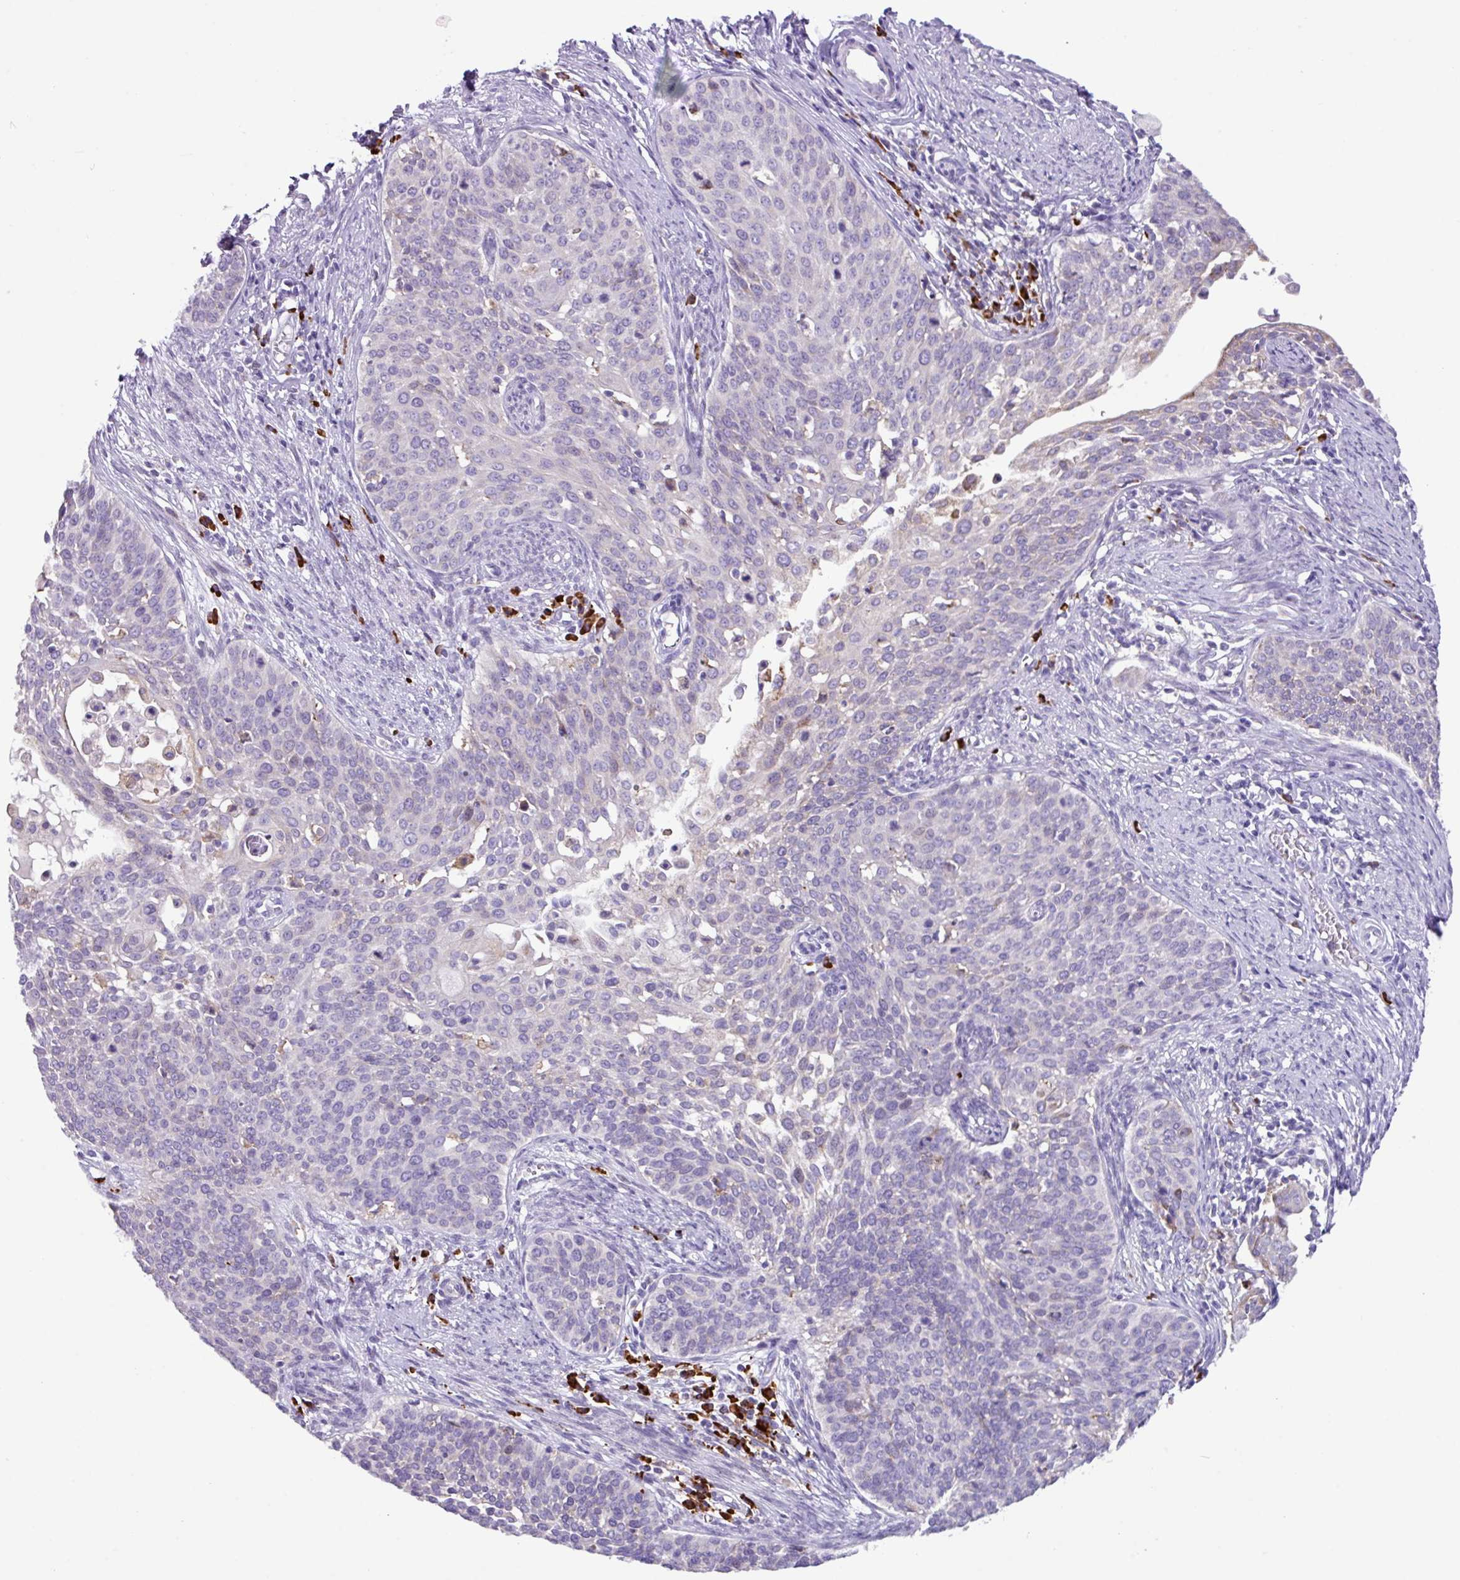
{"staining": {"intensity": "weak", "quantity": "<25%", "location": "cytoplasmic/membranous"}, "tissue": "cervical cancer", "cell_type": "Tumor cells", "image_type": "cancer", "snomed": [{"axis": "morphology", "description": "Squamous cell carcinoma, NOS"}, {"axis": "topography", "description": "Cervix"}], "caption": "This photomicrograph is of cervical squamous cell carcinoma stained with immunohistochemistry (IHC) to label a protein in brown with the nuclei are counter-stained blue. There is no staining in tumor cells. The staining is performed using DAB (3,3'-diaminobenzidine) brown chromogen with nuclei counter-stained in using hematoxylin.", "gene": "RGS21", "patient": {"sex": "female", "age": 44}}